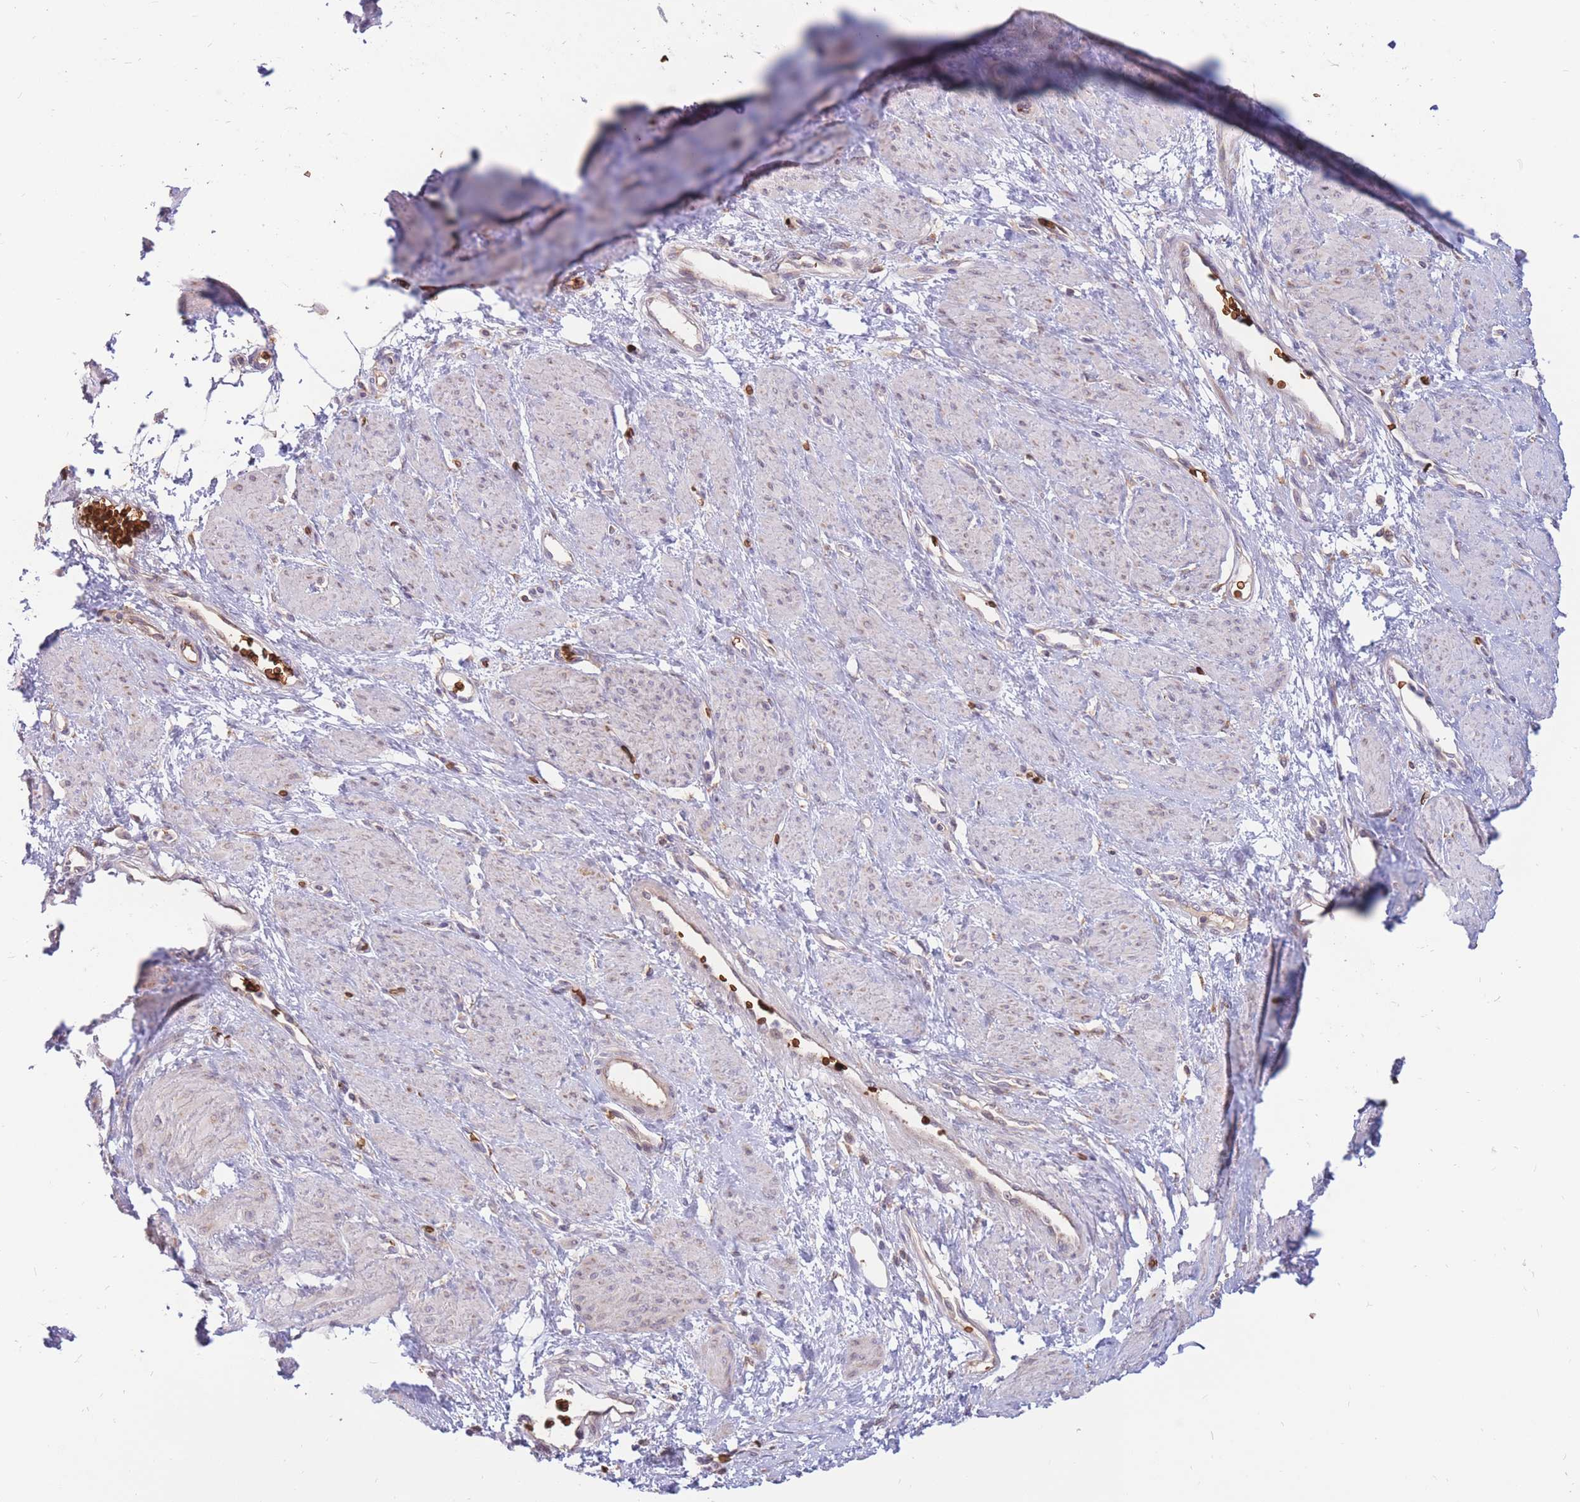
{"staining": {"intensity": "weak", "quantity": "<25%", "location": "cytoplasmic/membranous"}, "tissue": "smooth muscle", "cell_type": "Smooth muscle cells", "image_type": "normal", "snomed": [{"axis": "morphology", "description": "Normal tissue, NOS"}, {"axis": "topography", "description": "Smooth muscle"}, {"axis": "topography", "description": "Uterus"}], "caption": "The immunohistochemistry (IHC) micrograph has no significant staining in smooth muscle cells of smooth muscle. The staining was performed using DAB to visualize the protein expression in brown, while the nuclei were stained in blue with hematoxylin (Magnification: 20x).", "gene": "ATP10D", "patient": {"sex": "female", "age": 39}}